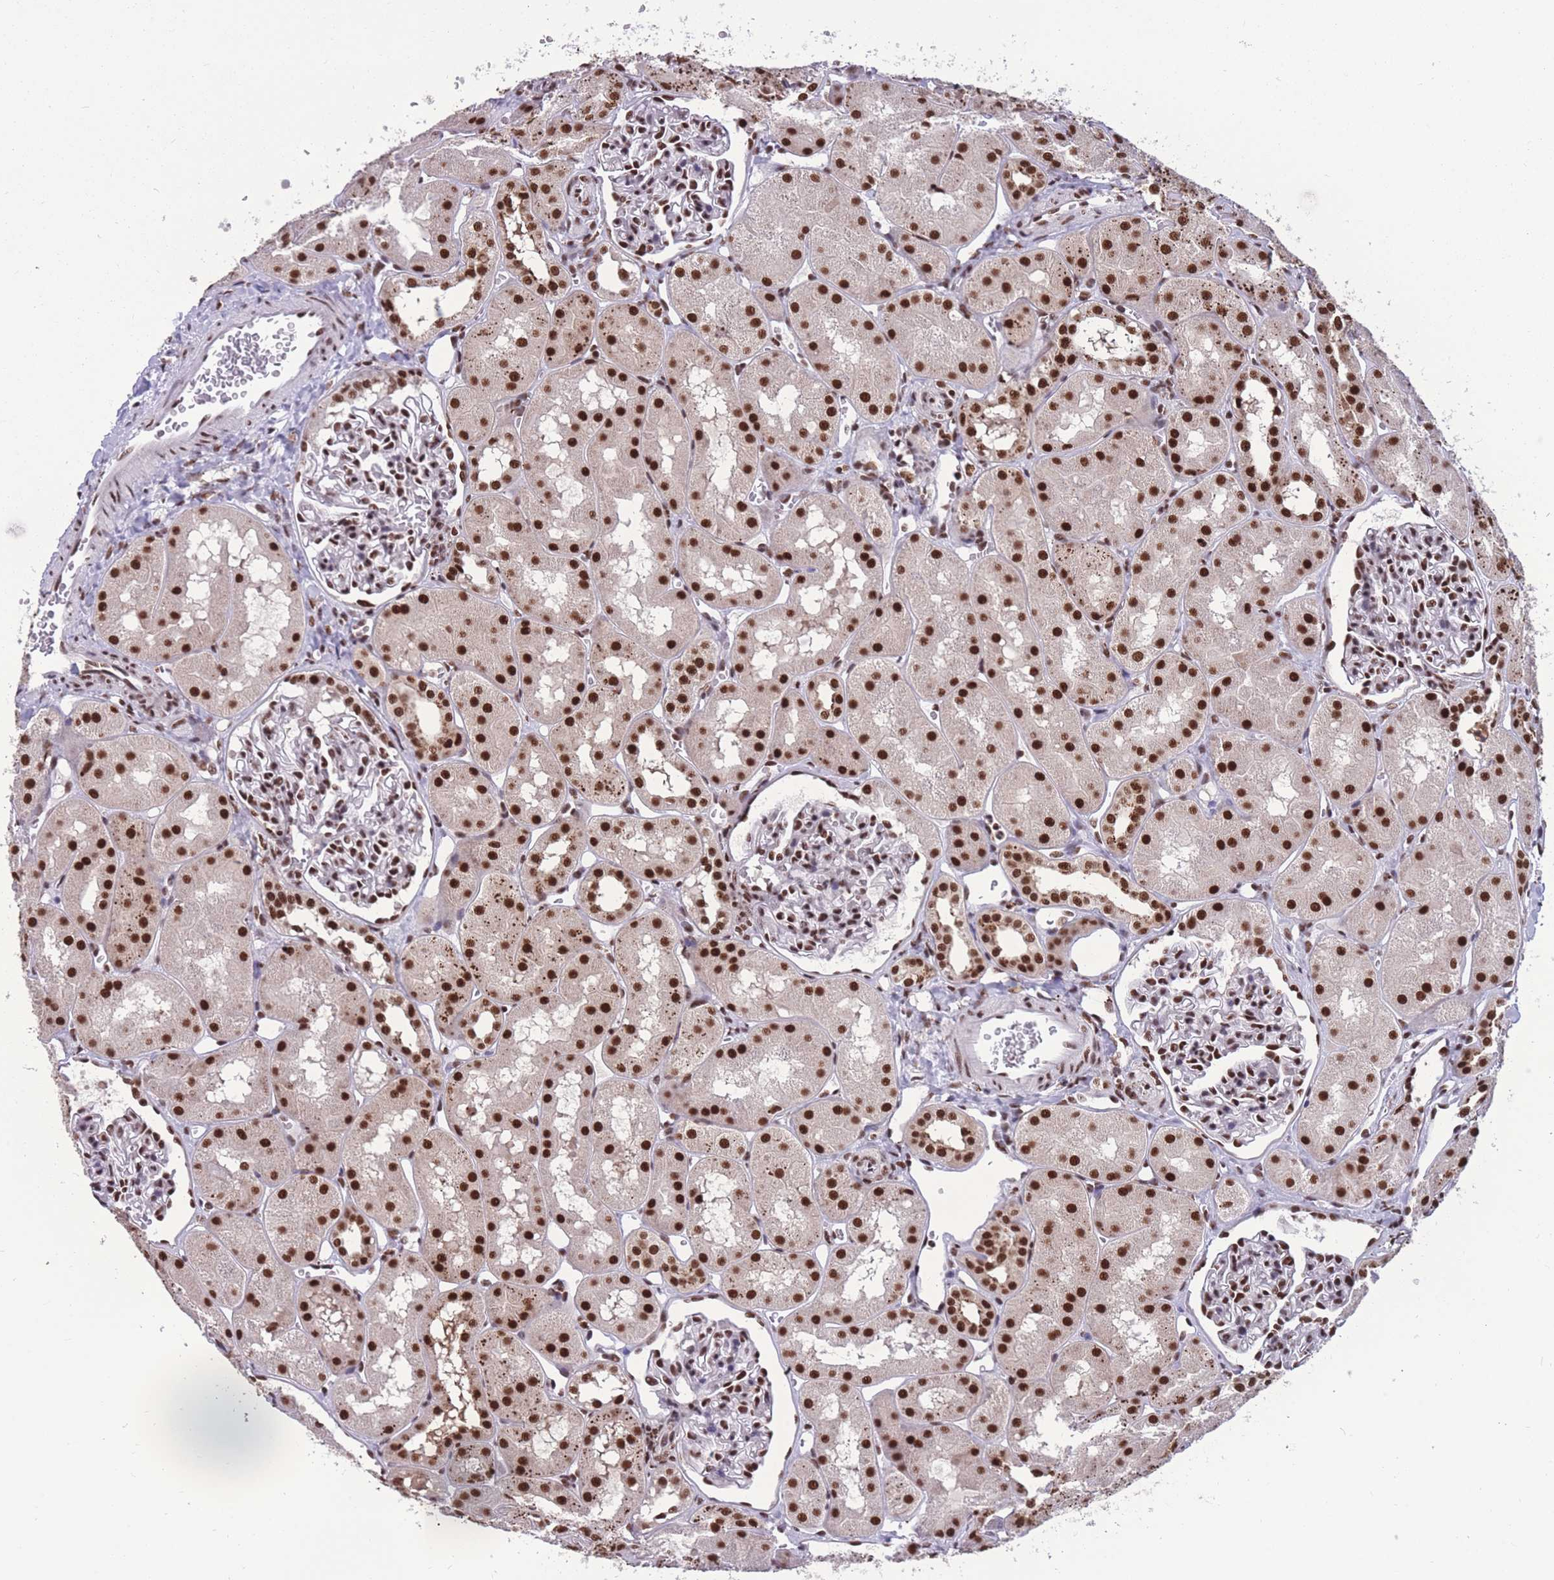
{"staining": {"intensity": "strong", "quantity": ">75%", "location": "nuclear"}, "tissue": "kidney", "cell_type": "Cells in glomeruli", "image_type": "normal", "snomed": [{"axis": "morphology", "description": "Normal tissue, NOS"}, {"axis": "topography", "description": "Kidney"}, {"axis": "topography", "description": "Urinary bladder"}], "caption": "IHC image of benign kidney: human kidney stained using immunohistochemistry demonstrates high levels of strong protein expression localized specifically in the nuclear of cells in glomeruli, appearing as a nuclear brown color.", "gene": "PRPF19", "patient": {"sex": "male", "age": 16}}